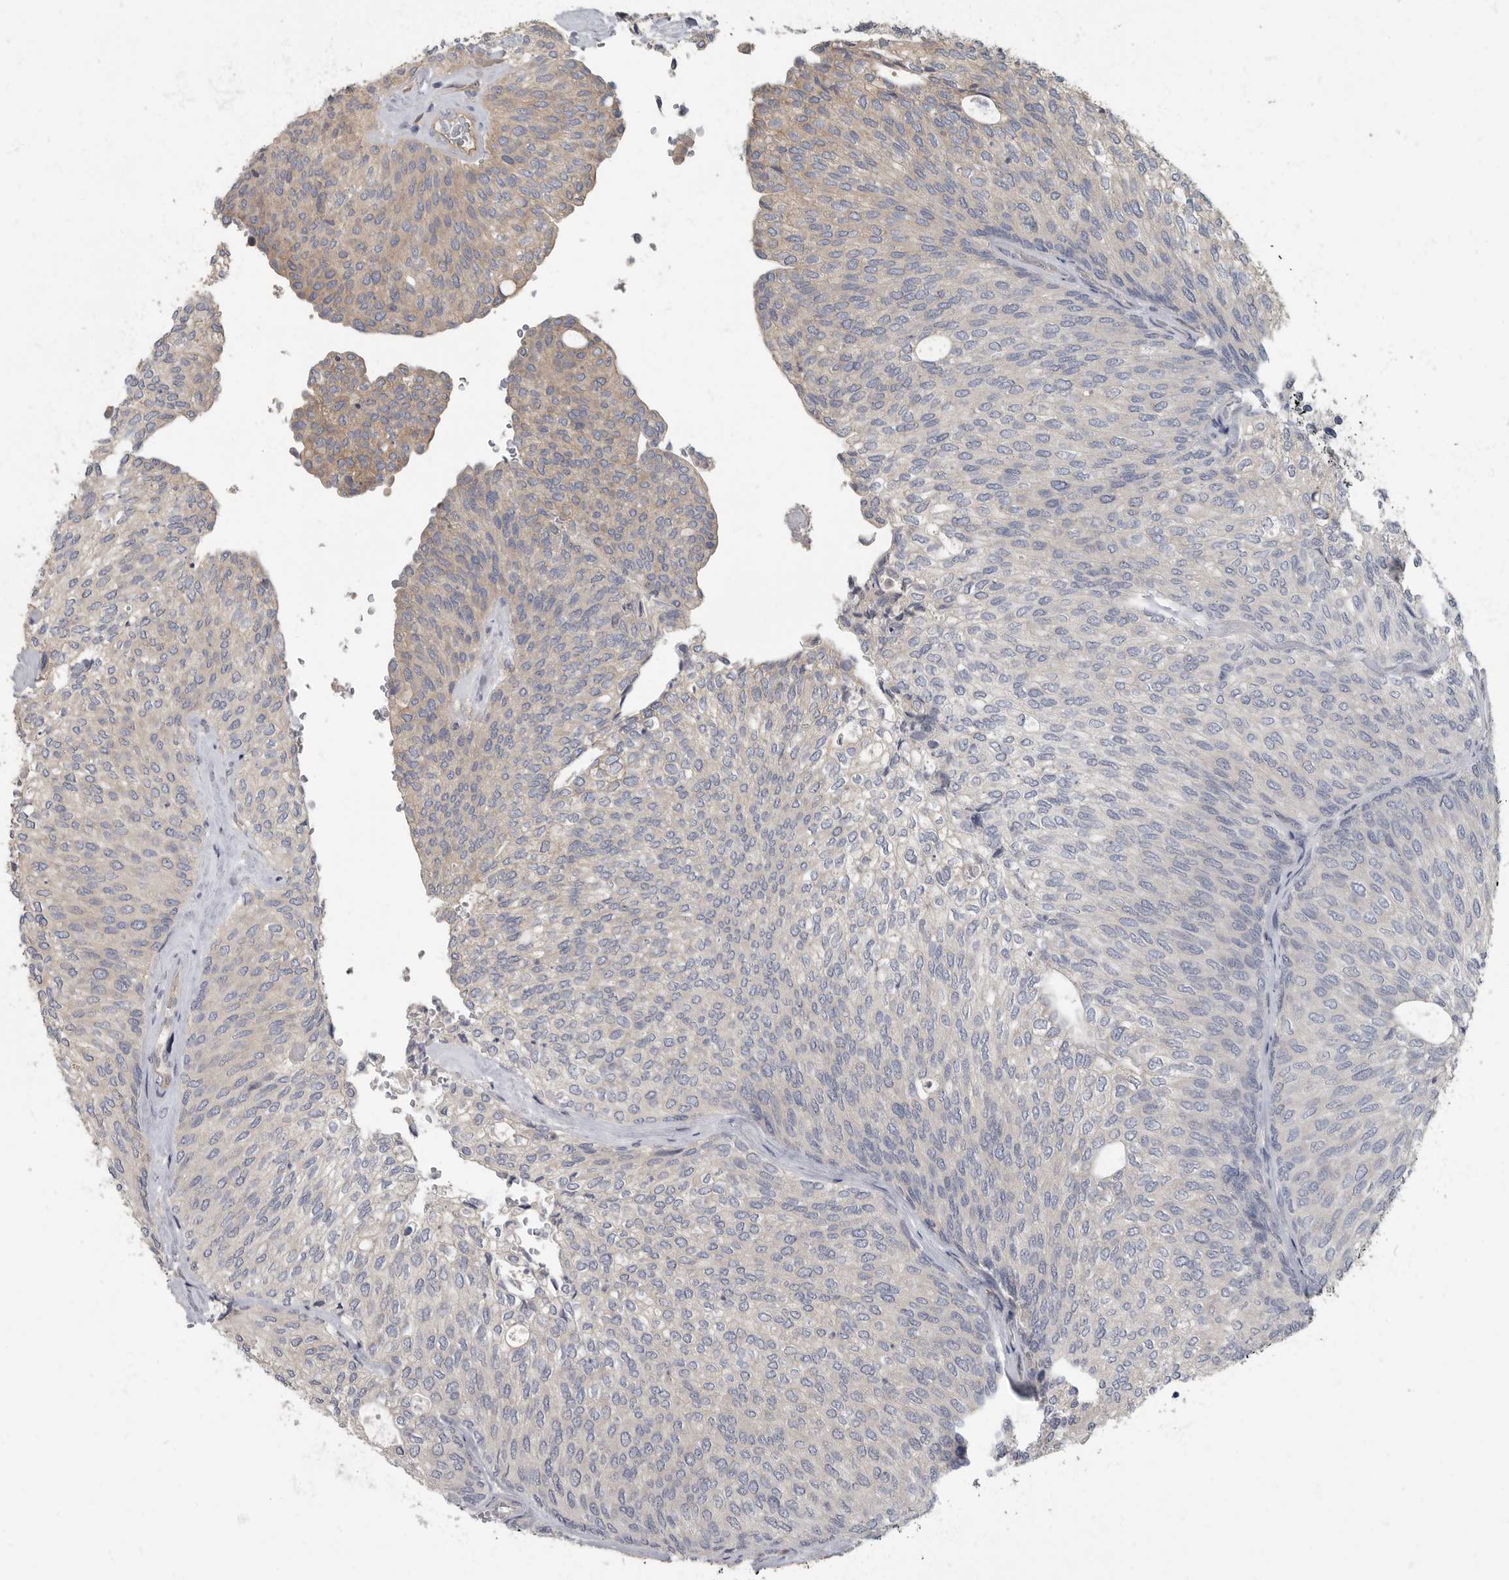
{"staining": {"intensity": "weak", "quantity": "<25%", "location": "cytoplasmic/membranous"}, "tissue": "urothelial cancer", "cell_type": "Tumor cells", "image_type": "cancer", "snomed": [{"axis": "morphology", "description": "Urothelial carcinoma, Low grade"}, {"axis": "topography", "description": "Urinary bladder"}], "caption": "A high-resolution photomicrograph shows IHC staining of low-grade urothelial carcinoma, which reveals no significant staining in tumor cells.", "gene": "PDK1", "patient": {"sex": "female", "age": 79}}